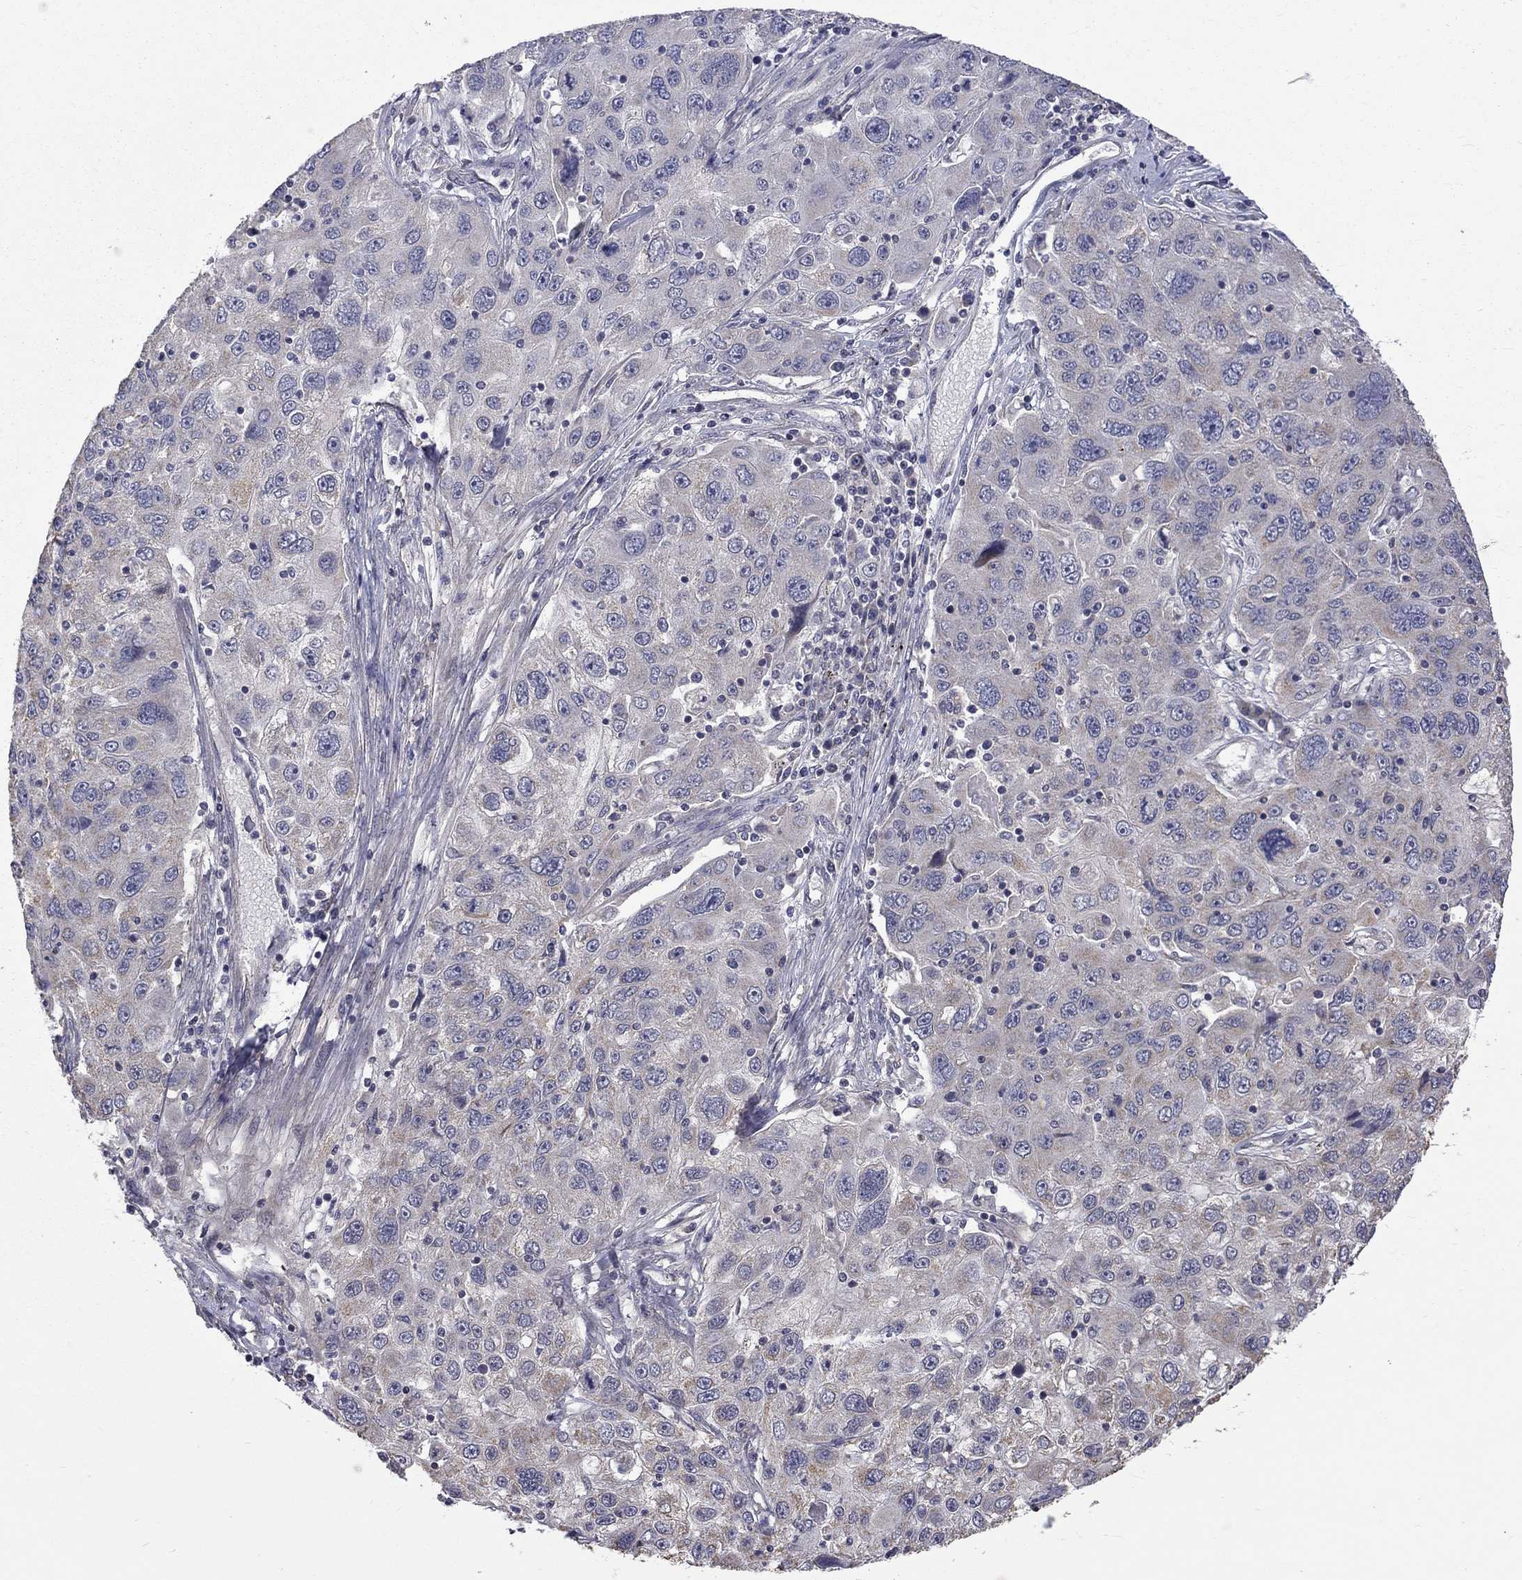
{"staining": {"intensity": "negative", "quantity": "none", "location": "none"}, "tissue": "stomach cancer", "cell_type": "Tumor cells", "image_type": "cancer", "snomed": [{"axis": "morphology", "description": "Adenocarcinoma, NOS"}, {"axis": "topography", "description": "Stomach"}], "caption": "Protein analysis of adenocarcinoma (stomach) displays no significant staining in tumor cells. (DAB (3,3'-diaminobenzidine) immunohistochemistry, high magnification).", "gene": "SLC39A14", "patient": {"sex": "male", "age": 56}}